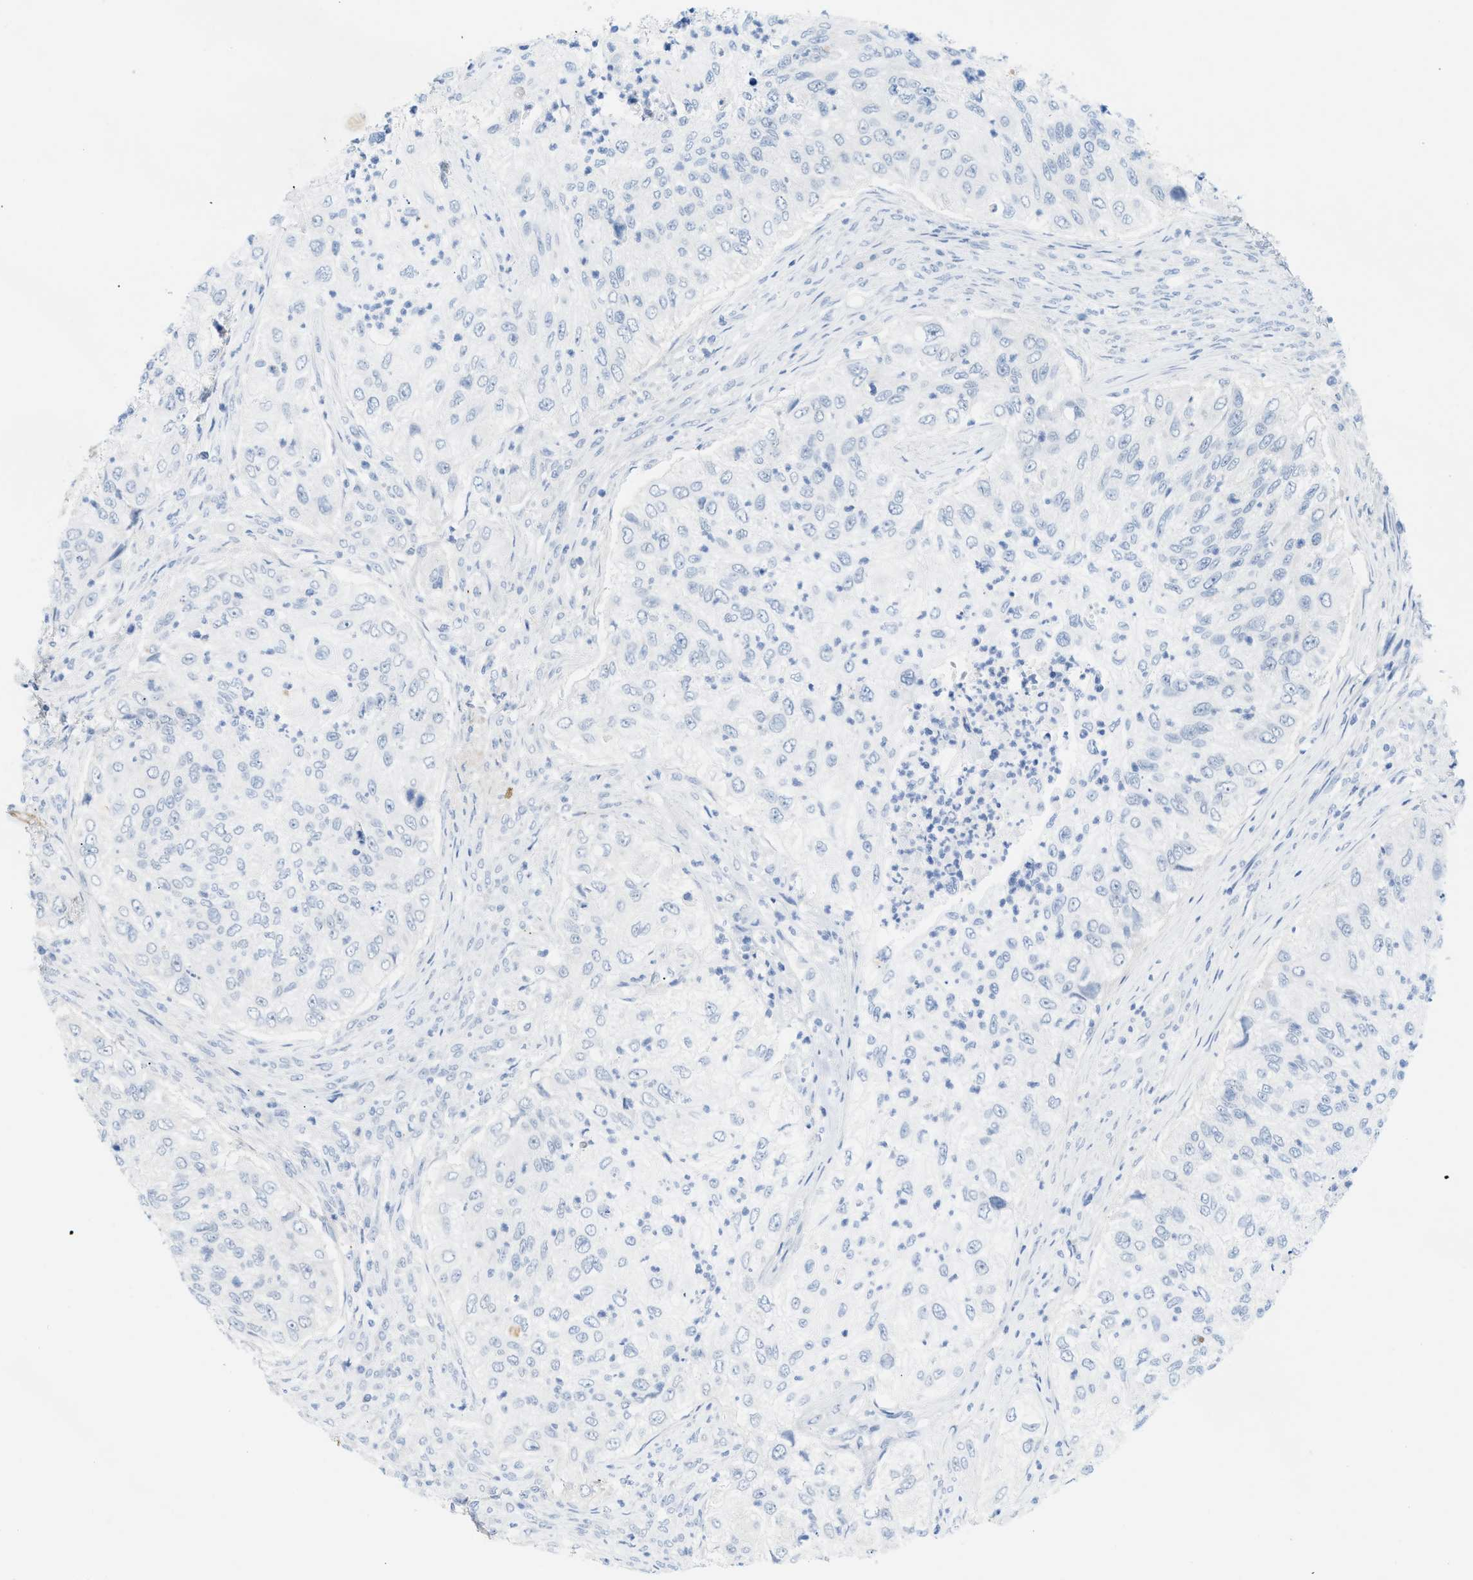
{"staining": {"intensity": "negative", "quantity": "none", "location": "none"}, "tissue": "urothelial cancer", "cell_type": "Tumor cells", "image_type": "cancer", "snomed": [{"axis": "morphology", "description": "Urothelial carcinoma, High grade"}, {"axis": "topography", "description": "Urinary bladder"}], "caption": "Urothelial cancer was stained to show a protein in brown. There is no significant staining in tumor cells.", "gene": "HLTF", "patient": {"sex": "female", "age": 60}}